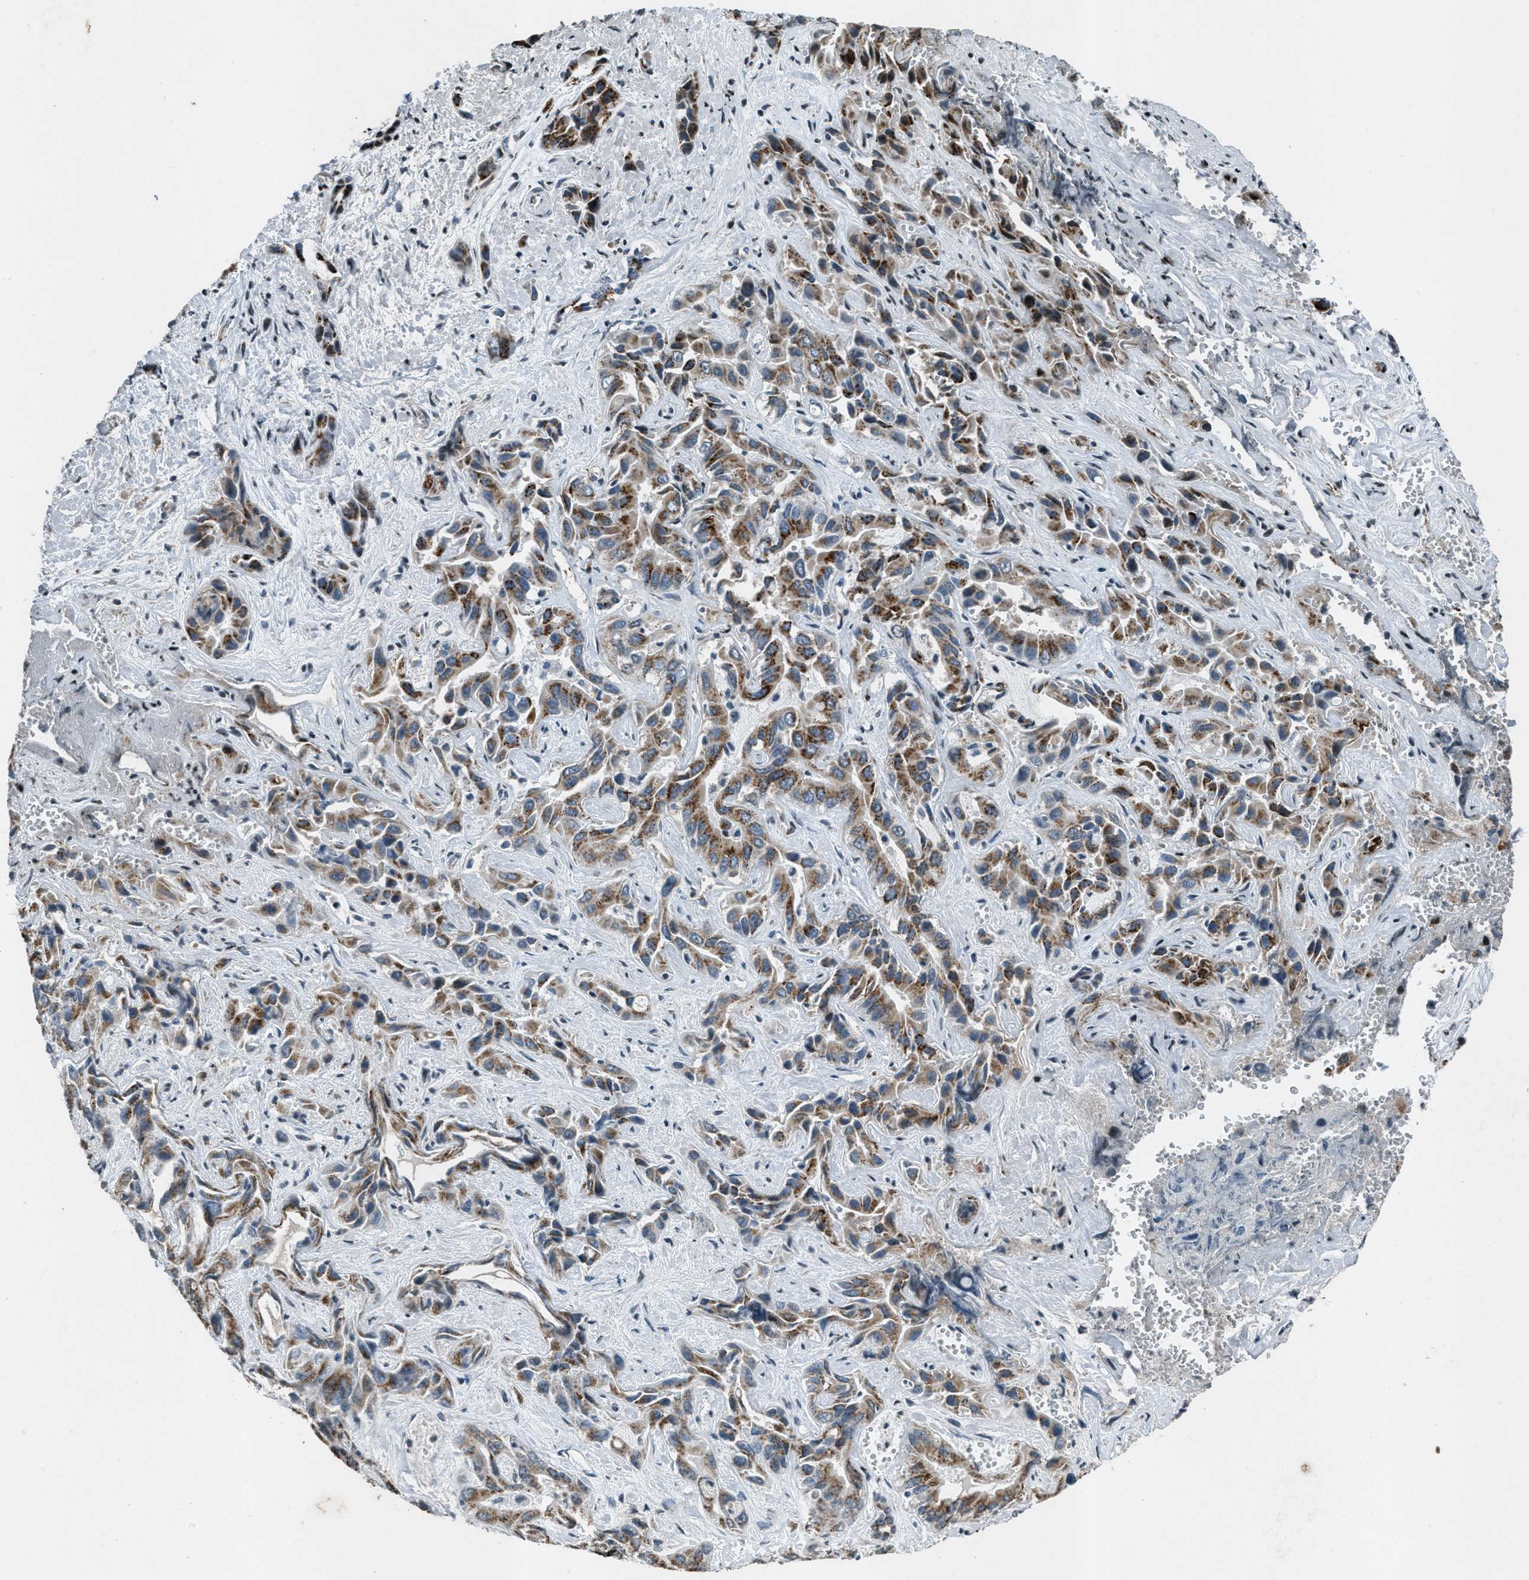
{"staining": {"intensity": "moderate", "quantity": ">75%", "location": "cytoplasmic/membranous"}, "tissue": "liver cancer", "cell_type": "Tumor cells", "image_type": "cancer", "snomed": [{"axis": "morphology", "description": "Cholangiocarcinoma"}, {"axis": "topography", "description": "Liver"}], "caption": "Tumor cells reveal moderate cytoplasmic/membranous expression in approximately >75% of cells in liver cancer (cholangiocarcinoma).", "gene": "GPC6", "patient": {"sex": "female", "age": 52}}